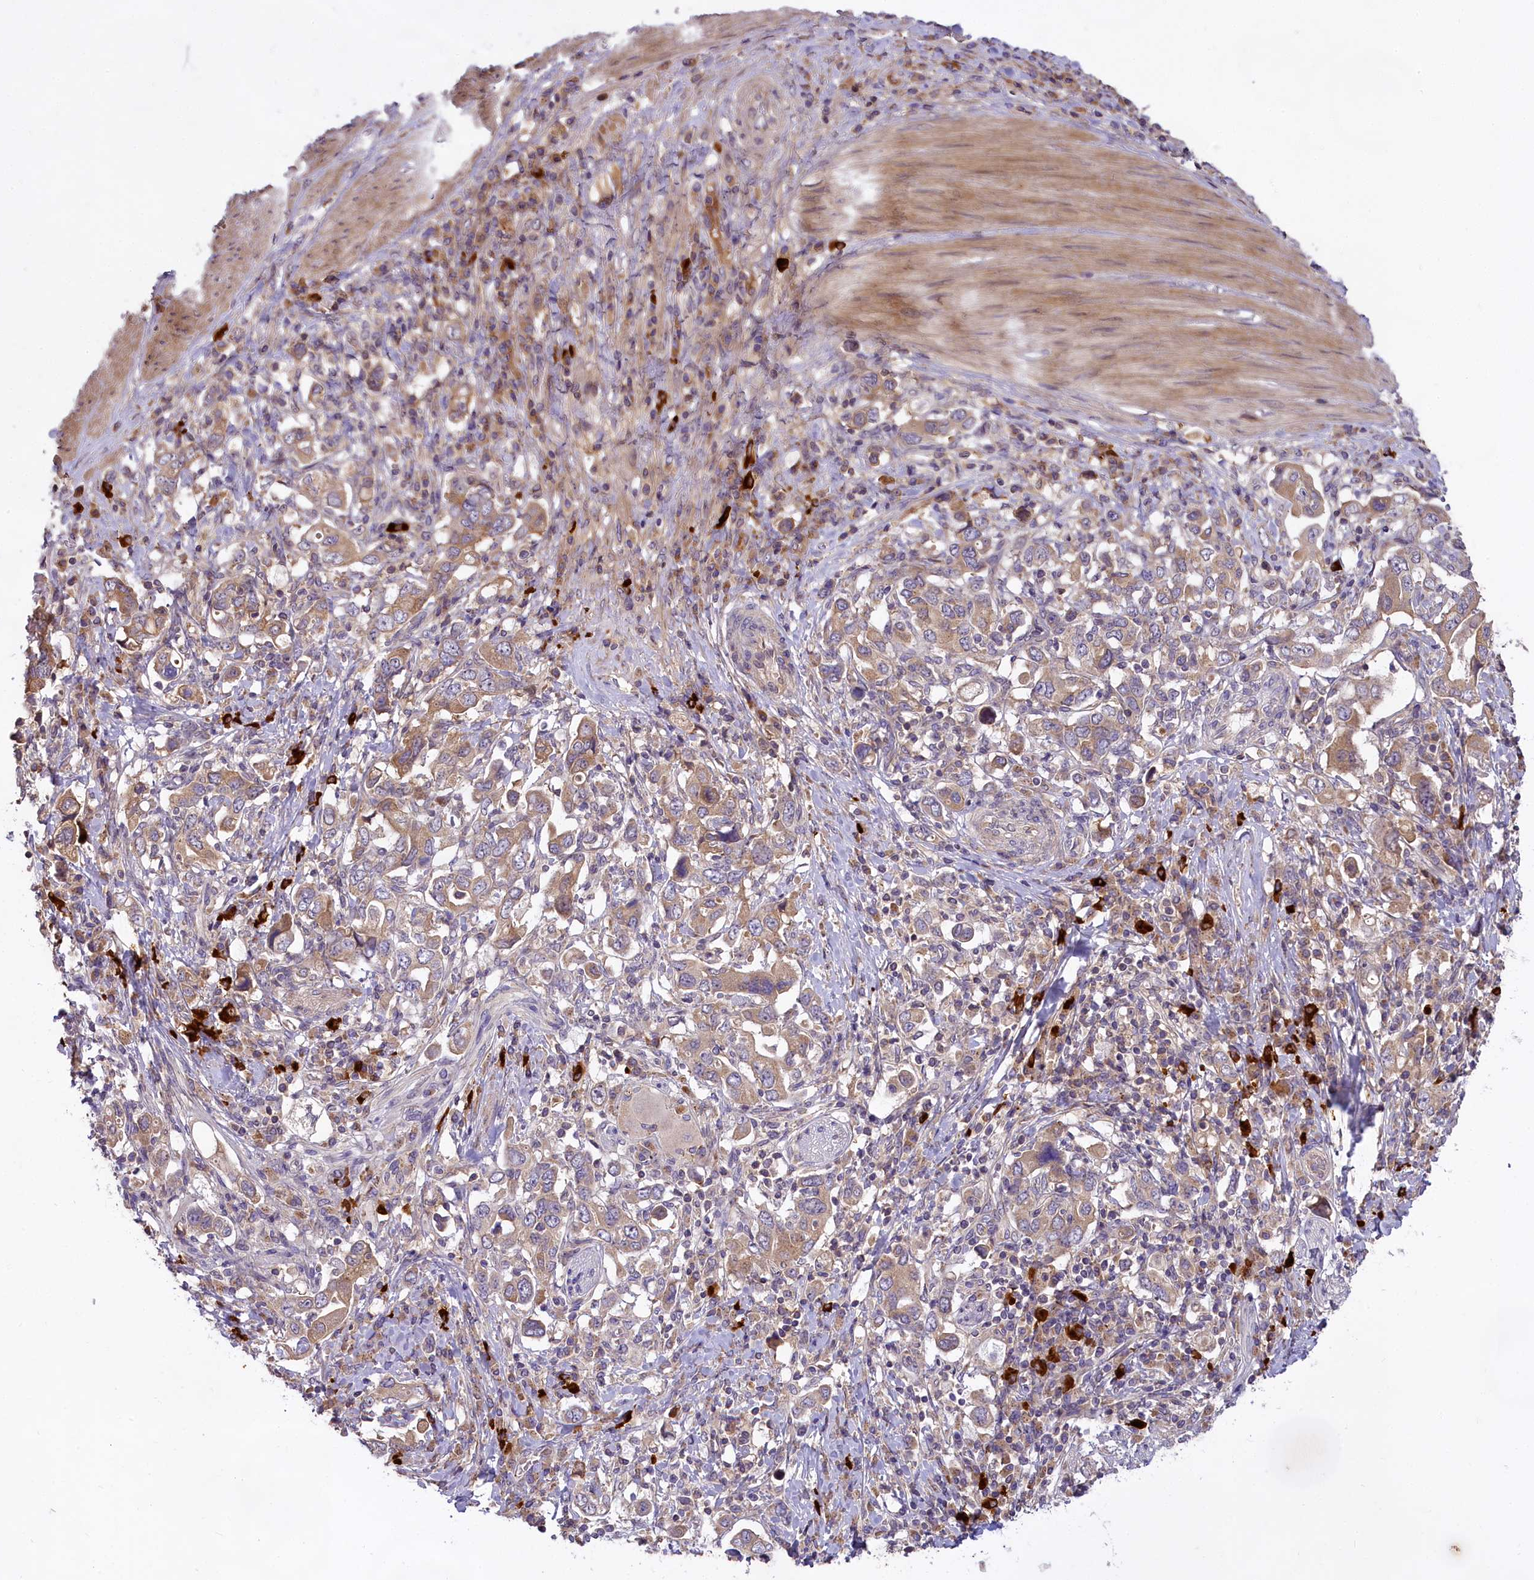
{"staining": {"intensity": "weak", "quantity": "25%-75%", "location": "cytoplasmic/membranous"}, "tissue": "stomach cancer", "cell_type": "Tumor cells", "image_type": "cancer", "snomed": [{"axis": "morphology", "description": "Adenocarcinoma, NOS"}, {"axis": "topography", "description": "Stomach, upper"}, {"axis": "topography", "description": "Stomach"}], "caption": "Tumor cells demonstrate low levels of weak cytoplasmic/membranous positivity in approximately 25%-75% of cells in adenocarcinoma (stomach). (DAB = brown stain, brightfield microscopy at high magnification).", "gene": "MEMO1", "patient": {"sex": "male", "age": 62}}